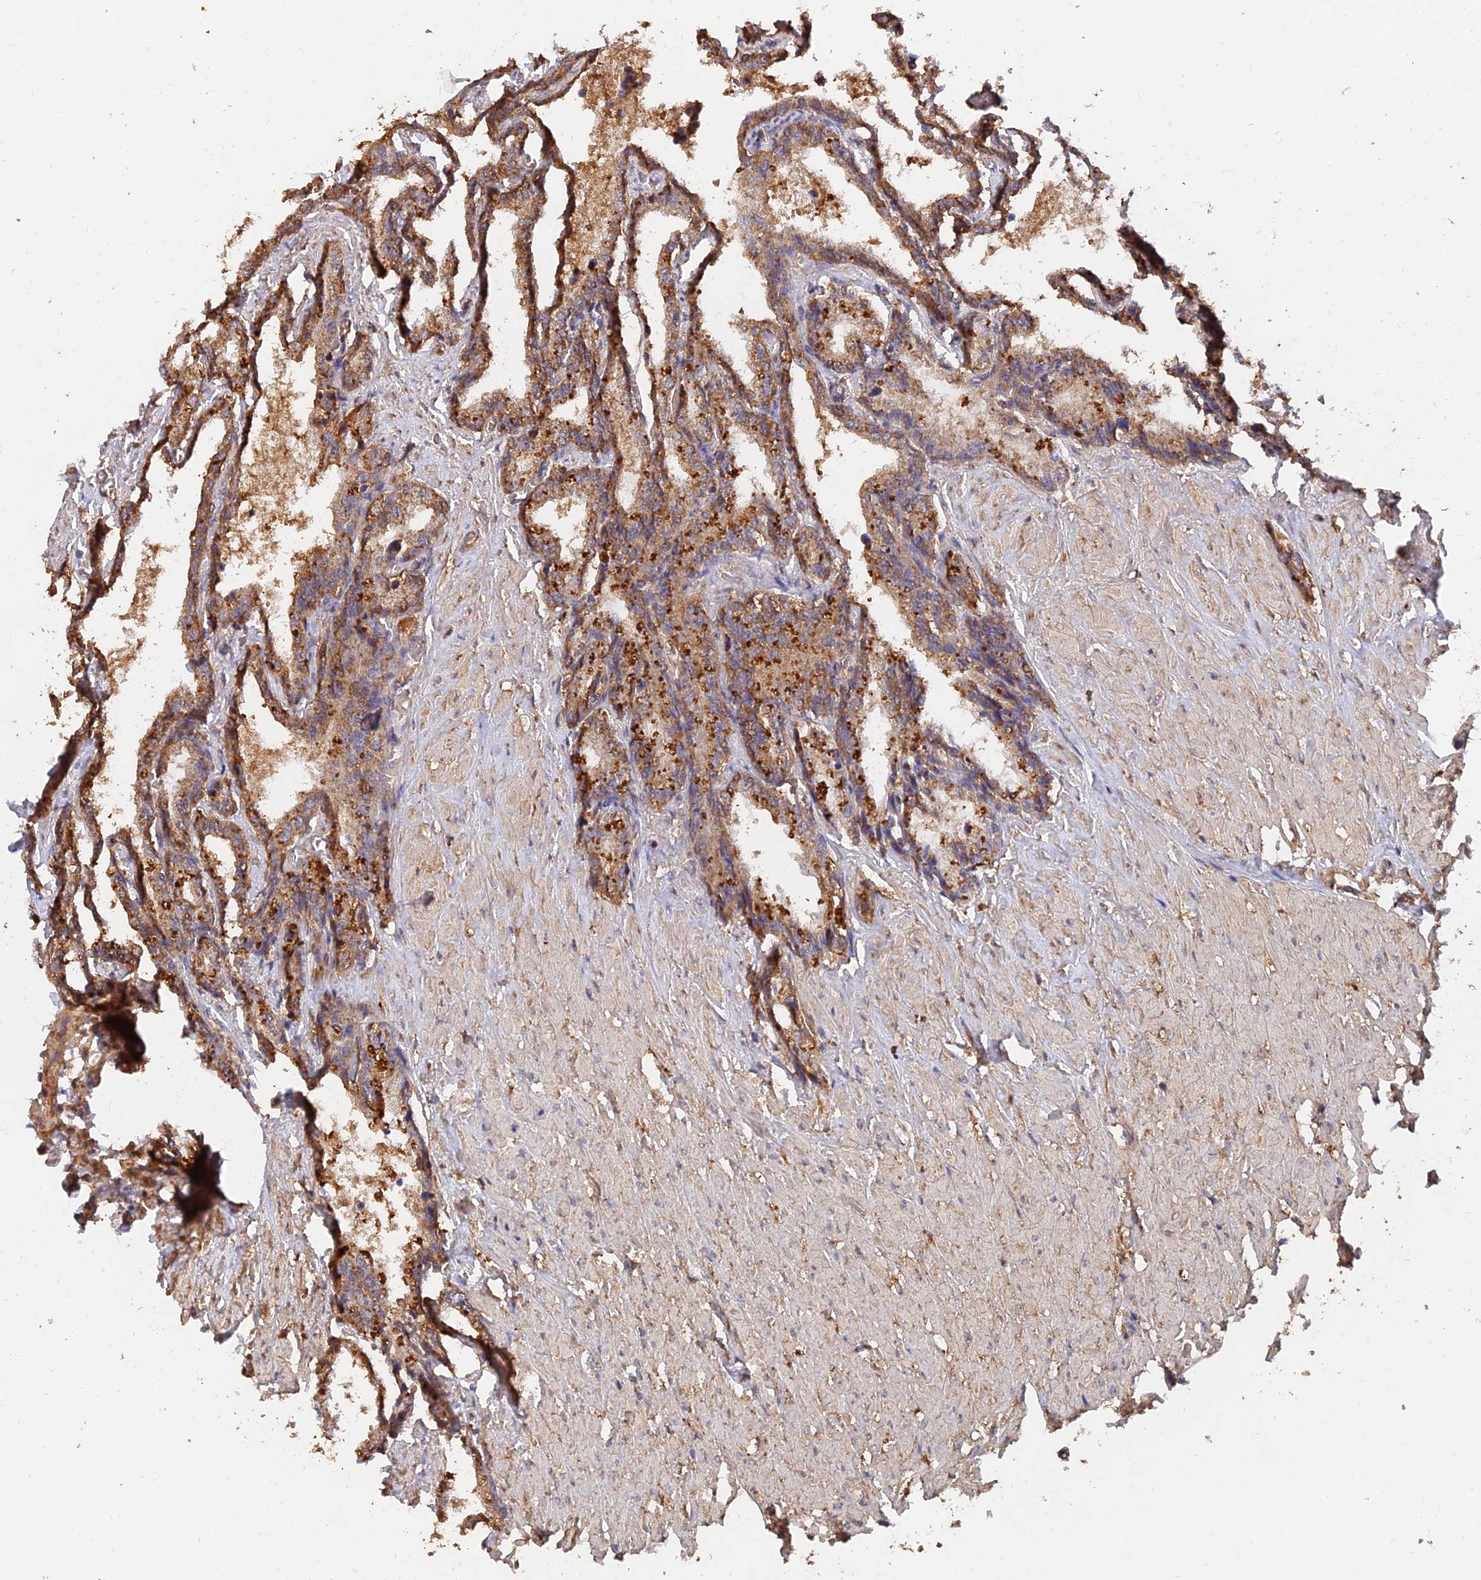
{"staining": {"intensity": "moderate", "quantity": ">75%", "location": "cytoplasmic/membranous"}, "tissue": "seminal vesicle", "cell_type": "Glandular cells", "image_type": "normal", "snomed": [{"axis": "morphology", "description": "Normal tissue, NOS"}, {"axis": "topography", "description": "Seminal veicle"}], "caption": "DAB immunohistochemical staining of unremarkable human seminal vesicle displays moderate cytoplasmic/membranous protein expression in about >75% of glandular cells. Using DAB (brown) and hematoxylin (blue) stains, captured at high magnification using brightfield microscopy.", "gene": "SLC38A11", "patient": {"sex": "male", "age": 46}}